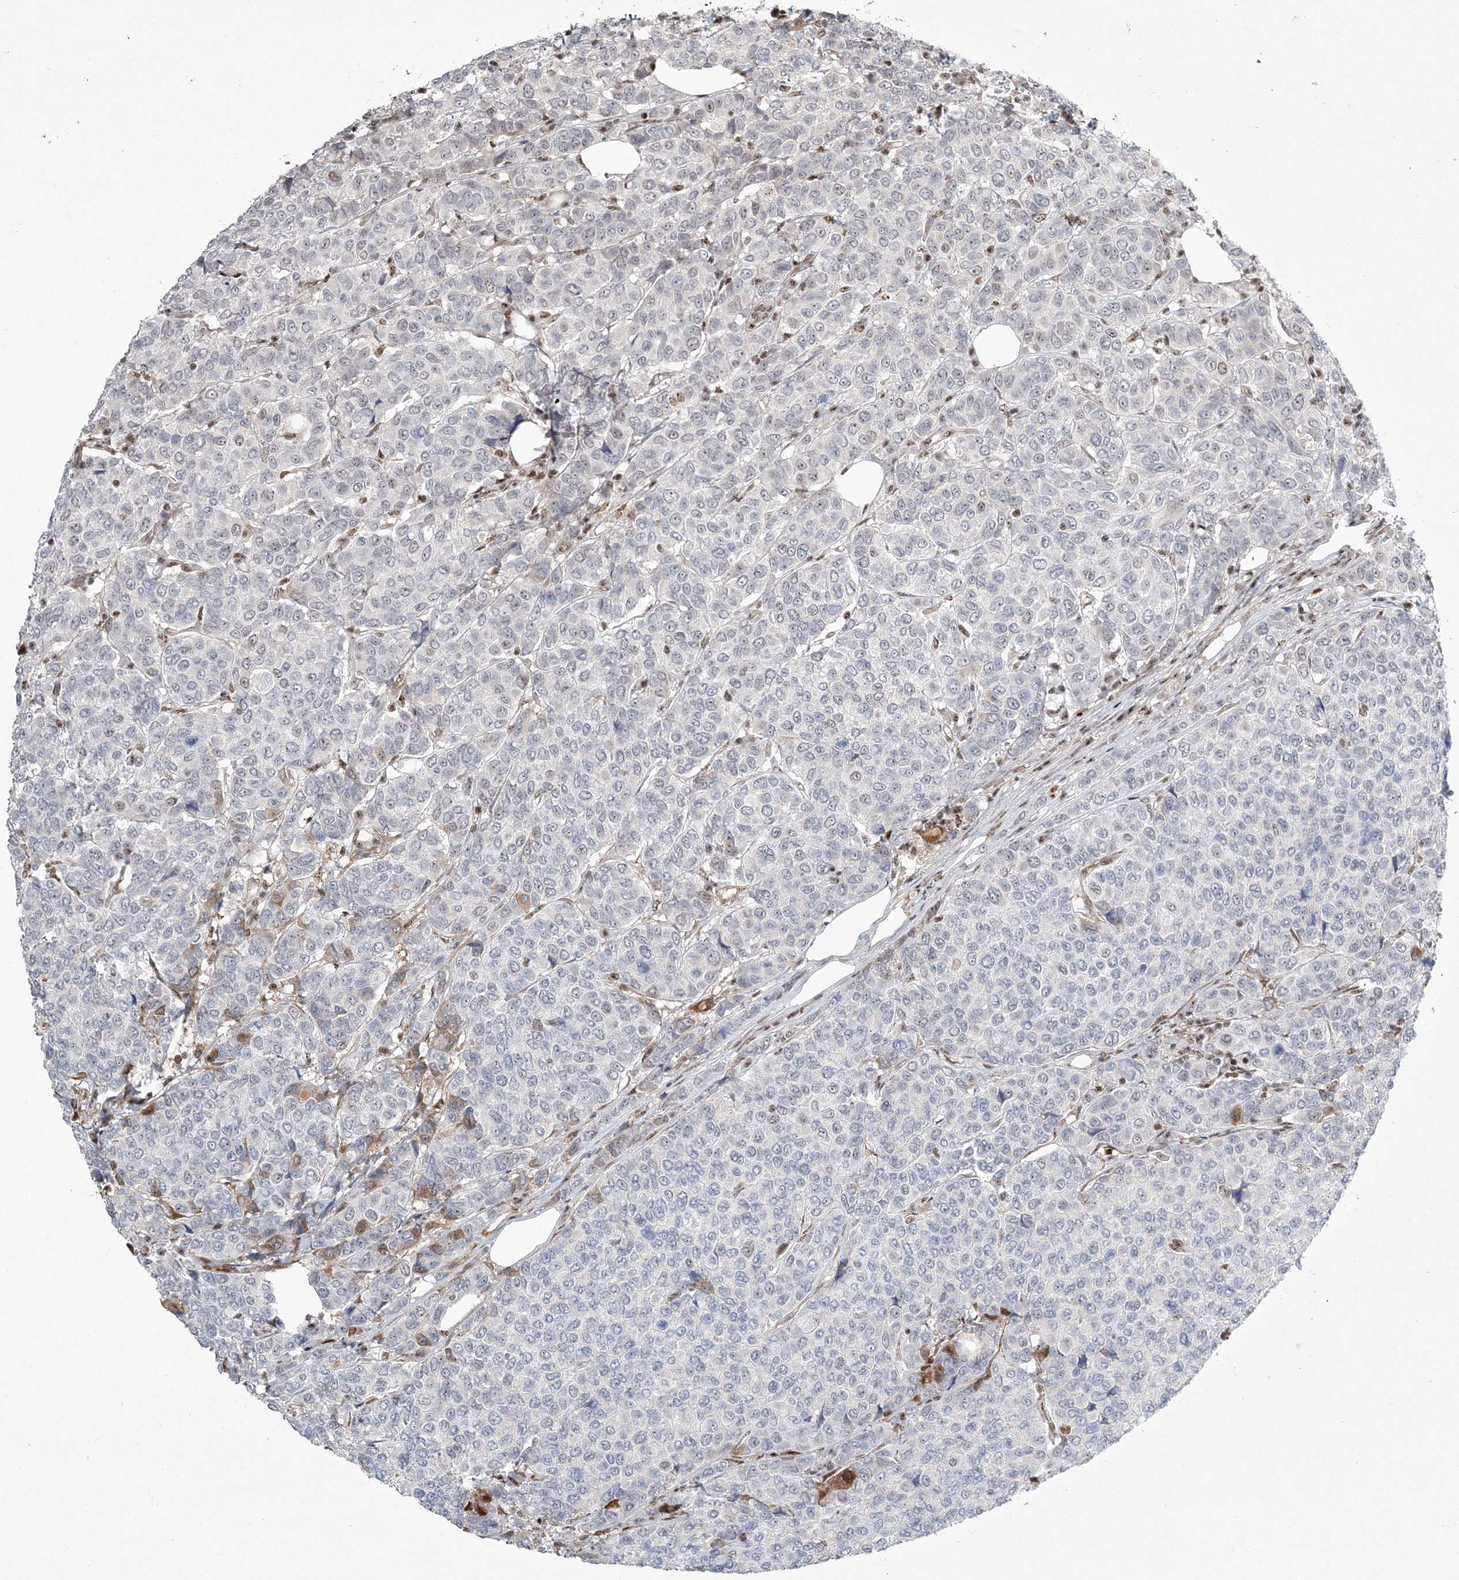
{"staining": {"intensity": "negative", "quantity": "none", "location": "none"}, "tissue": "breast cancer", "cell_type": "Tumor cells", "image_type": "cancer", "snomed": [{"axis": "morphology", "description": "Duct carcinoma"}, {"axis": "topography", "description": "Breast"}], "caption": "IHC micrograph of neoplastic tissue: human breast intraductal carcinoma stained with DAB (3,3'-diaminobenzidine) exhibits no significant protein staining in tumor cells.", "gene": "RBM17", "patient": {"sex": "female", "age": 55}}